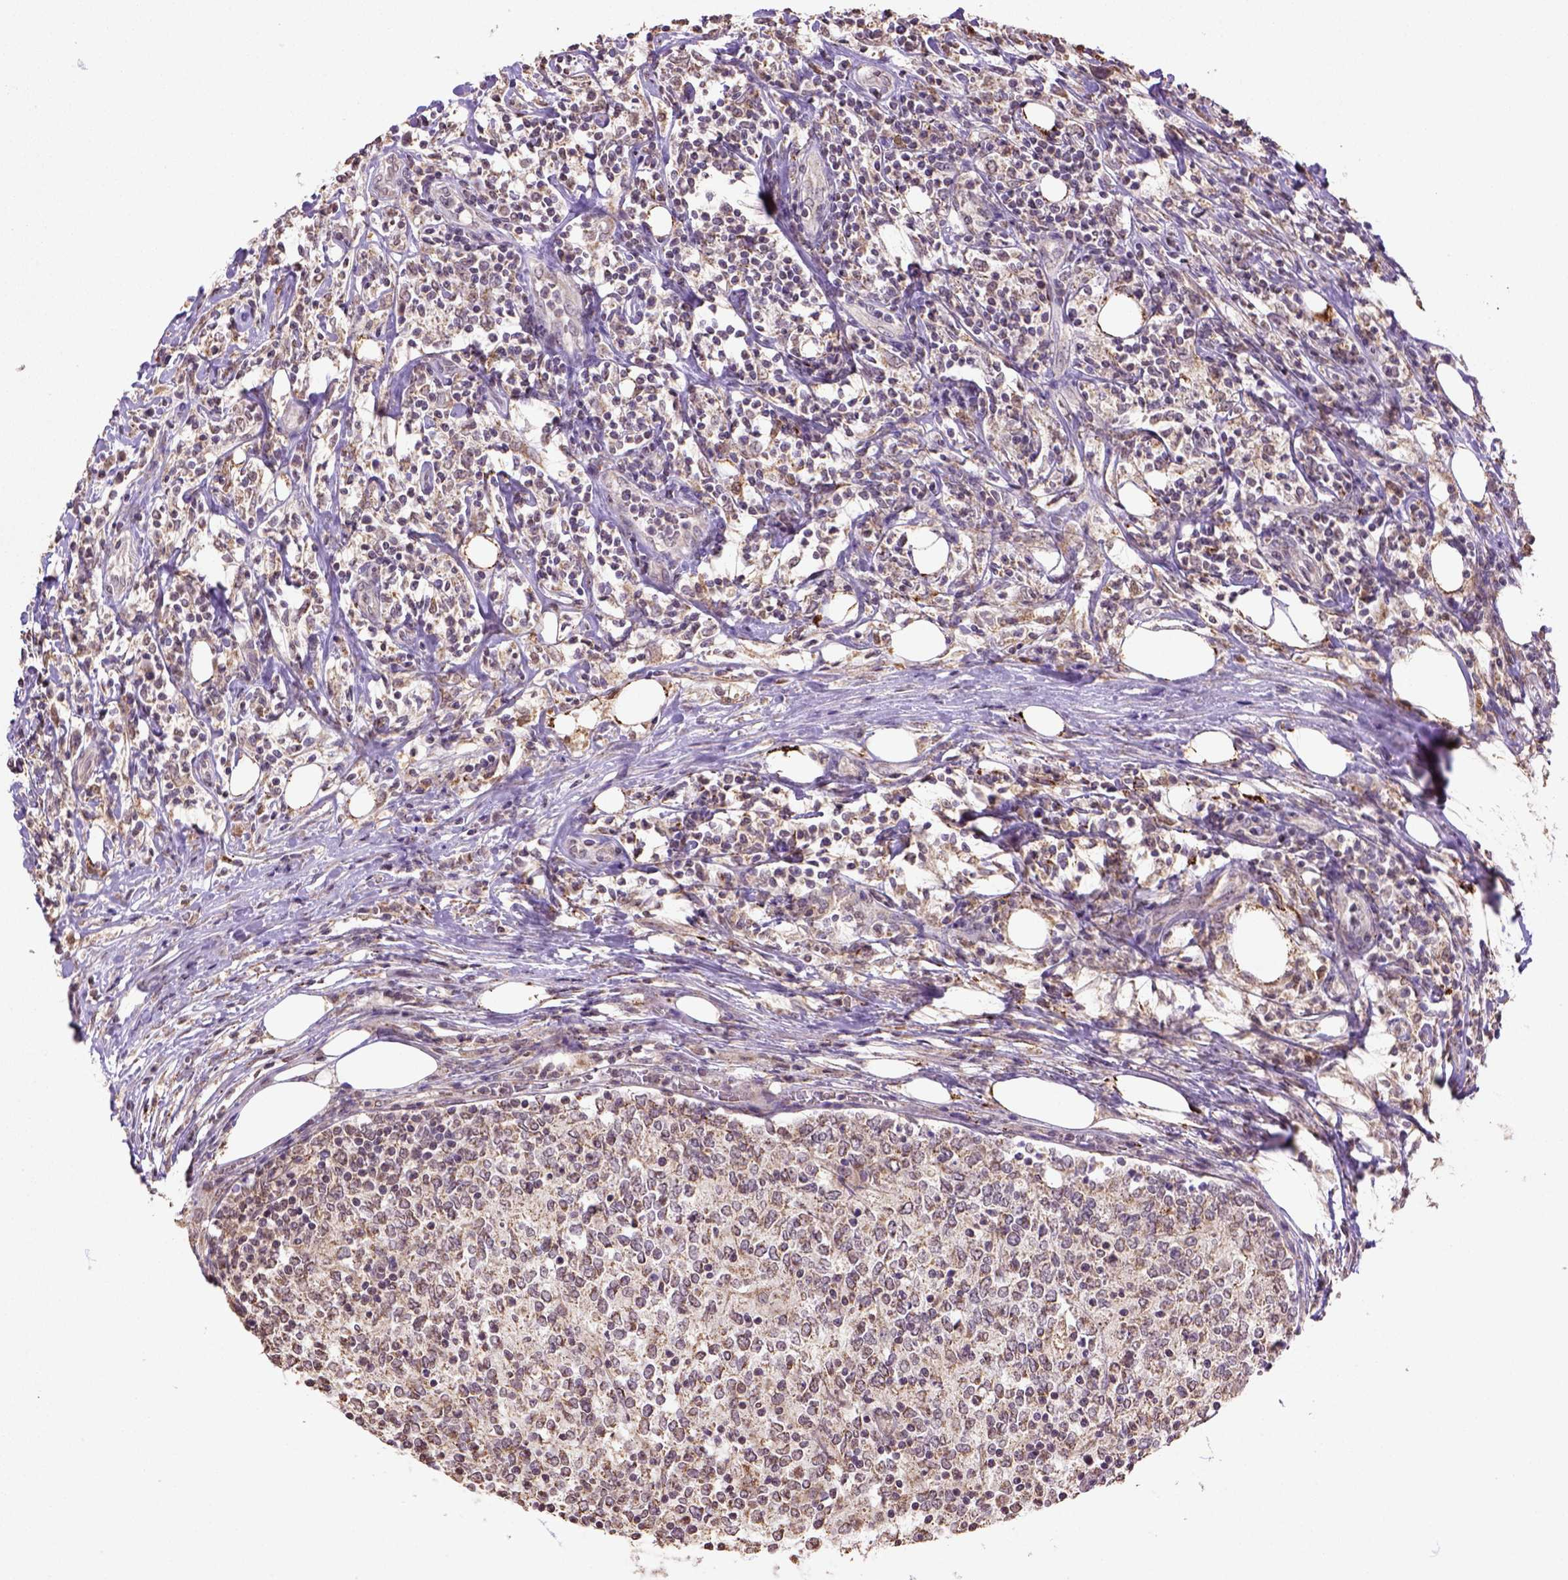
{"staining": {"intensity": "weak", "quantity": ">75%", "location": "cytoplasmic/membranous"}, "tissue": "lymphoma", "cell_type": "Tumor cells", "image_type": "cancer", "snomed": [{"axis": "morphology", "description": "Malignant lymphoma, non-Hodgkin's type, High grade"}, {"axis": "topography", "description": "Lymph node"}], "caption": "High-grade malignant lymphoma, non-Hodgkin's type stained for a protein shows weak cytoplasmic/membranous positivity in tumor cells. The protein of interest is shown in brown color, while the nuclei are stained blue.", "gene": "NUDT10", "patient": {"sex": "female", "age": 84}}